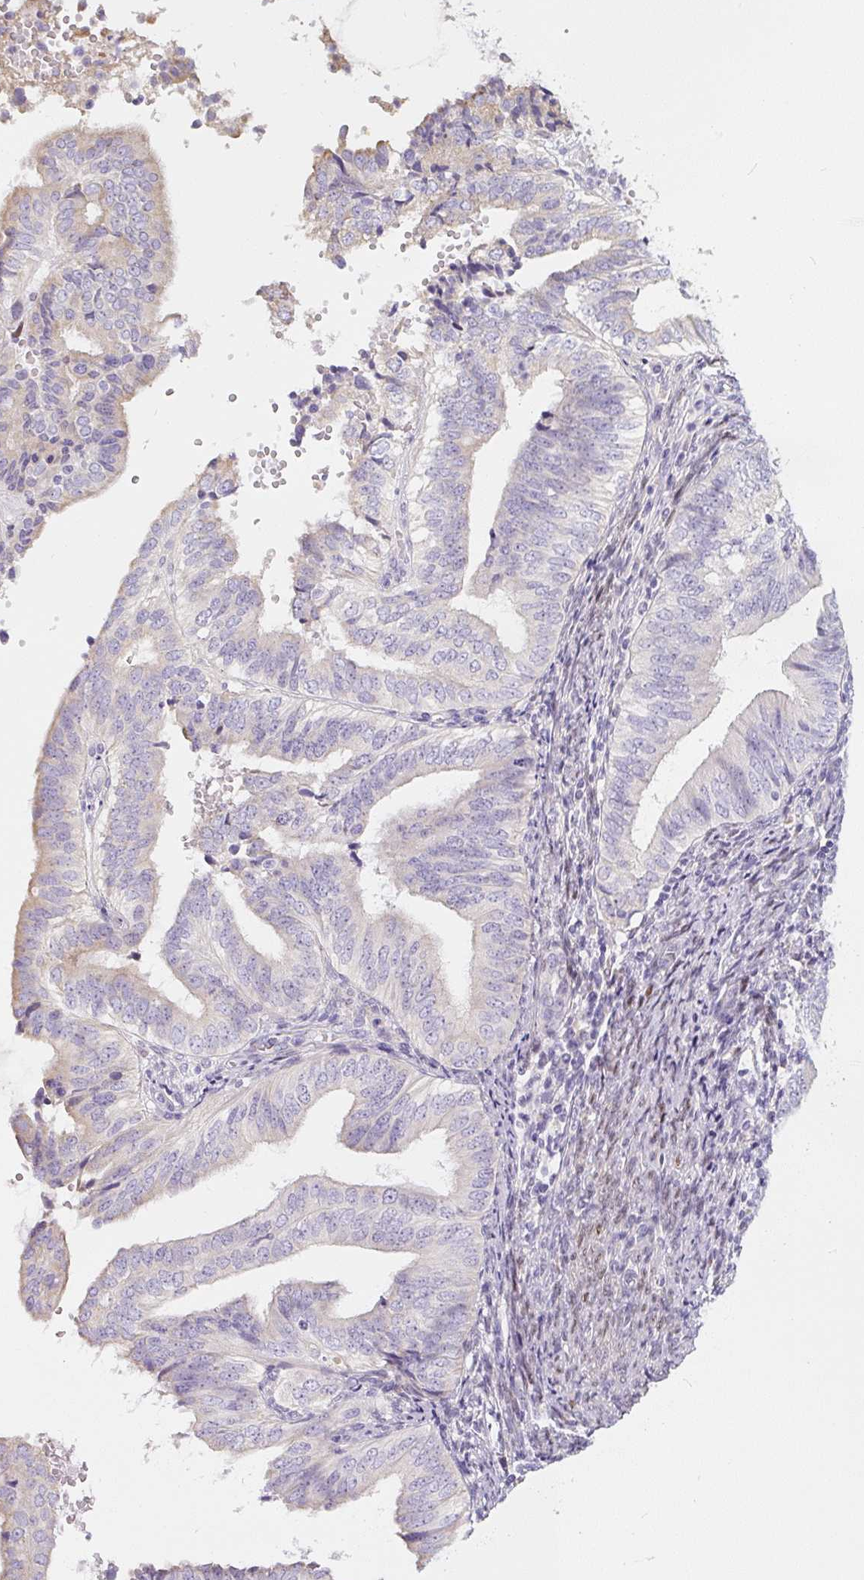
{"staining": {"intensity": "weak", "quantity": "<25%", "location": "cytoplasmic/membranous"}, "tissue": "endometrial cancer", "cell_type": "Tumor cells", "image_type": "cancer", "snomed": [{"axis": "morphology", "description": "Adenocarcinoma, NOS"}, {"axis": "topography", "description": "Endometrium"}], "caption": "IHC image of neoplastic tissue: human endometrial adenocarcinoma stained with DAB displays no significant protein staining in tumor cells. The staining was performed using DAB to visualize the protein expression in brown, while the nuclei were stained in blue with hematoxylin (Magnification: 20x).", "gene": "PWWP3B", "patient": {"sex": "female", "age": 58}}